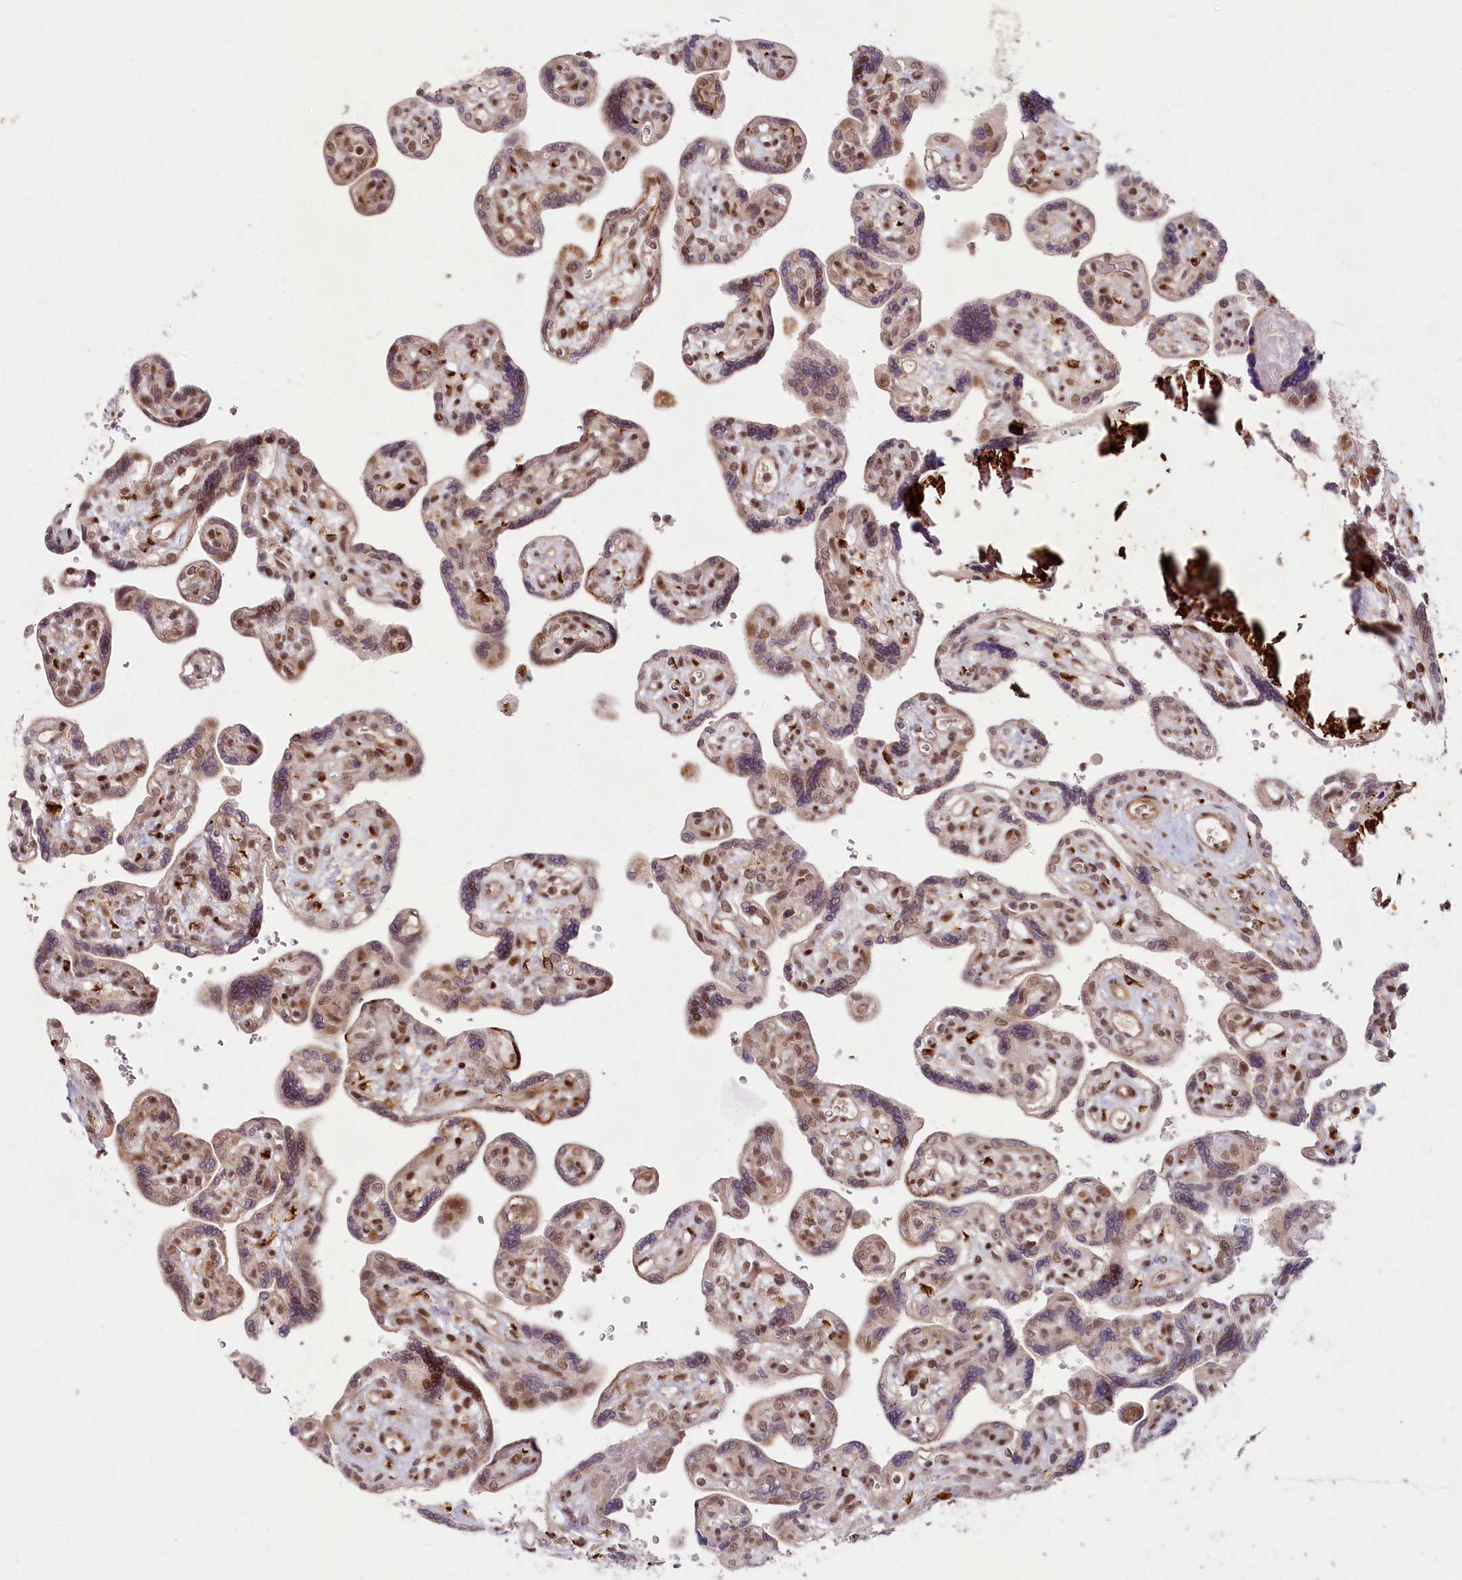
{"staining": {"intensity": "moderate", "quantity": "25%-75%", "location": "nuclear"}, "tissue": "placenta", "cell_type": "Trophoblastic cells", "image_type": "normal", "snomed": [{"axis": "morphology", "description": "Normal tissue, NOS"}, {"axis": "topography", "description": "Placenta"}], "caption": "Placenta stained with DAB (3,3'-diaminobenzidine) immunohistochemistry (IHC) demonstrates medium levels of moderate nuclear staining in about 25%-75% of trophoblastic cells. The staining was performed using DAB to visualize the protein expression in brown, while the nuclei were stained in blue with hematoxylin (Magnification: 20x).", "gene": "FAM204A", "patient": {"sex": "female", "age": 39}}